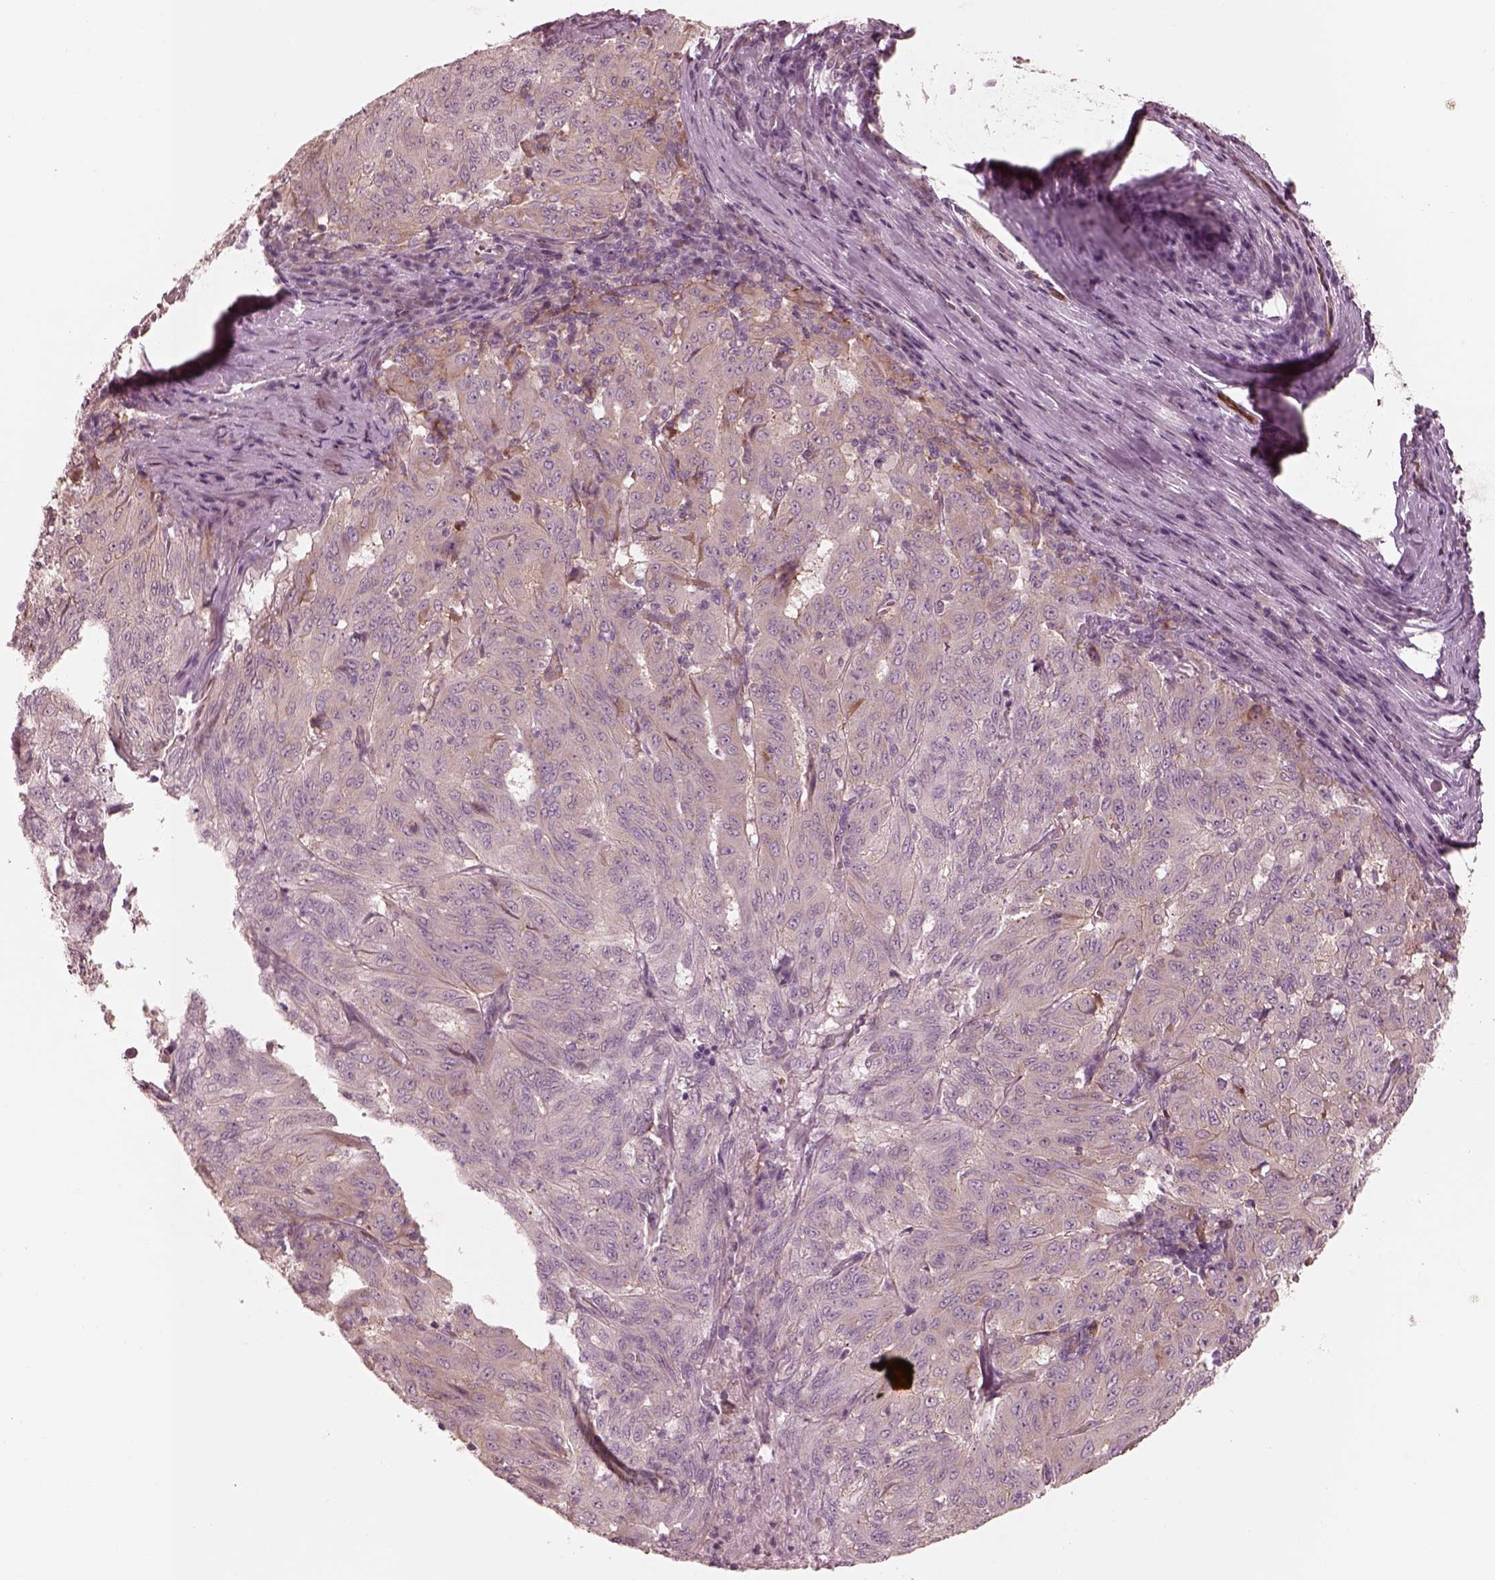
{"staining": {"intensity": "negative", "quantity": "none", "location": "none"}, "tissue": "pancreatic cancer", "cell_type": "Tumor cells", "image_type": "cancer", "snomed": [{"axis": "morphology", "description": "Adenocarcinoma, NOS"}, {"axis": "topography", "description": "Pancreas"}], "caption": "The micrograph demonstrates no staining of tumor cells in pancreatic adenocarcinoma. The staining is performed using DAB brown chromogen with nuclei counter-stained in using hematoxylin.", "gene": "RAB3C", "patient": {"sex": "male", "age": 63}}